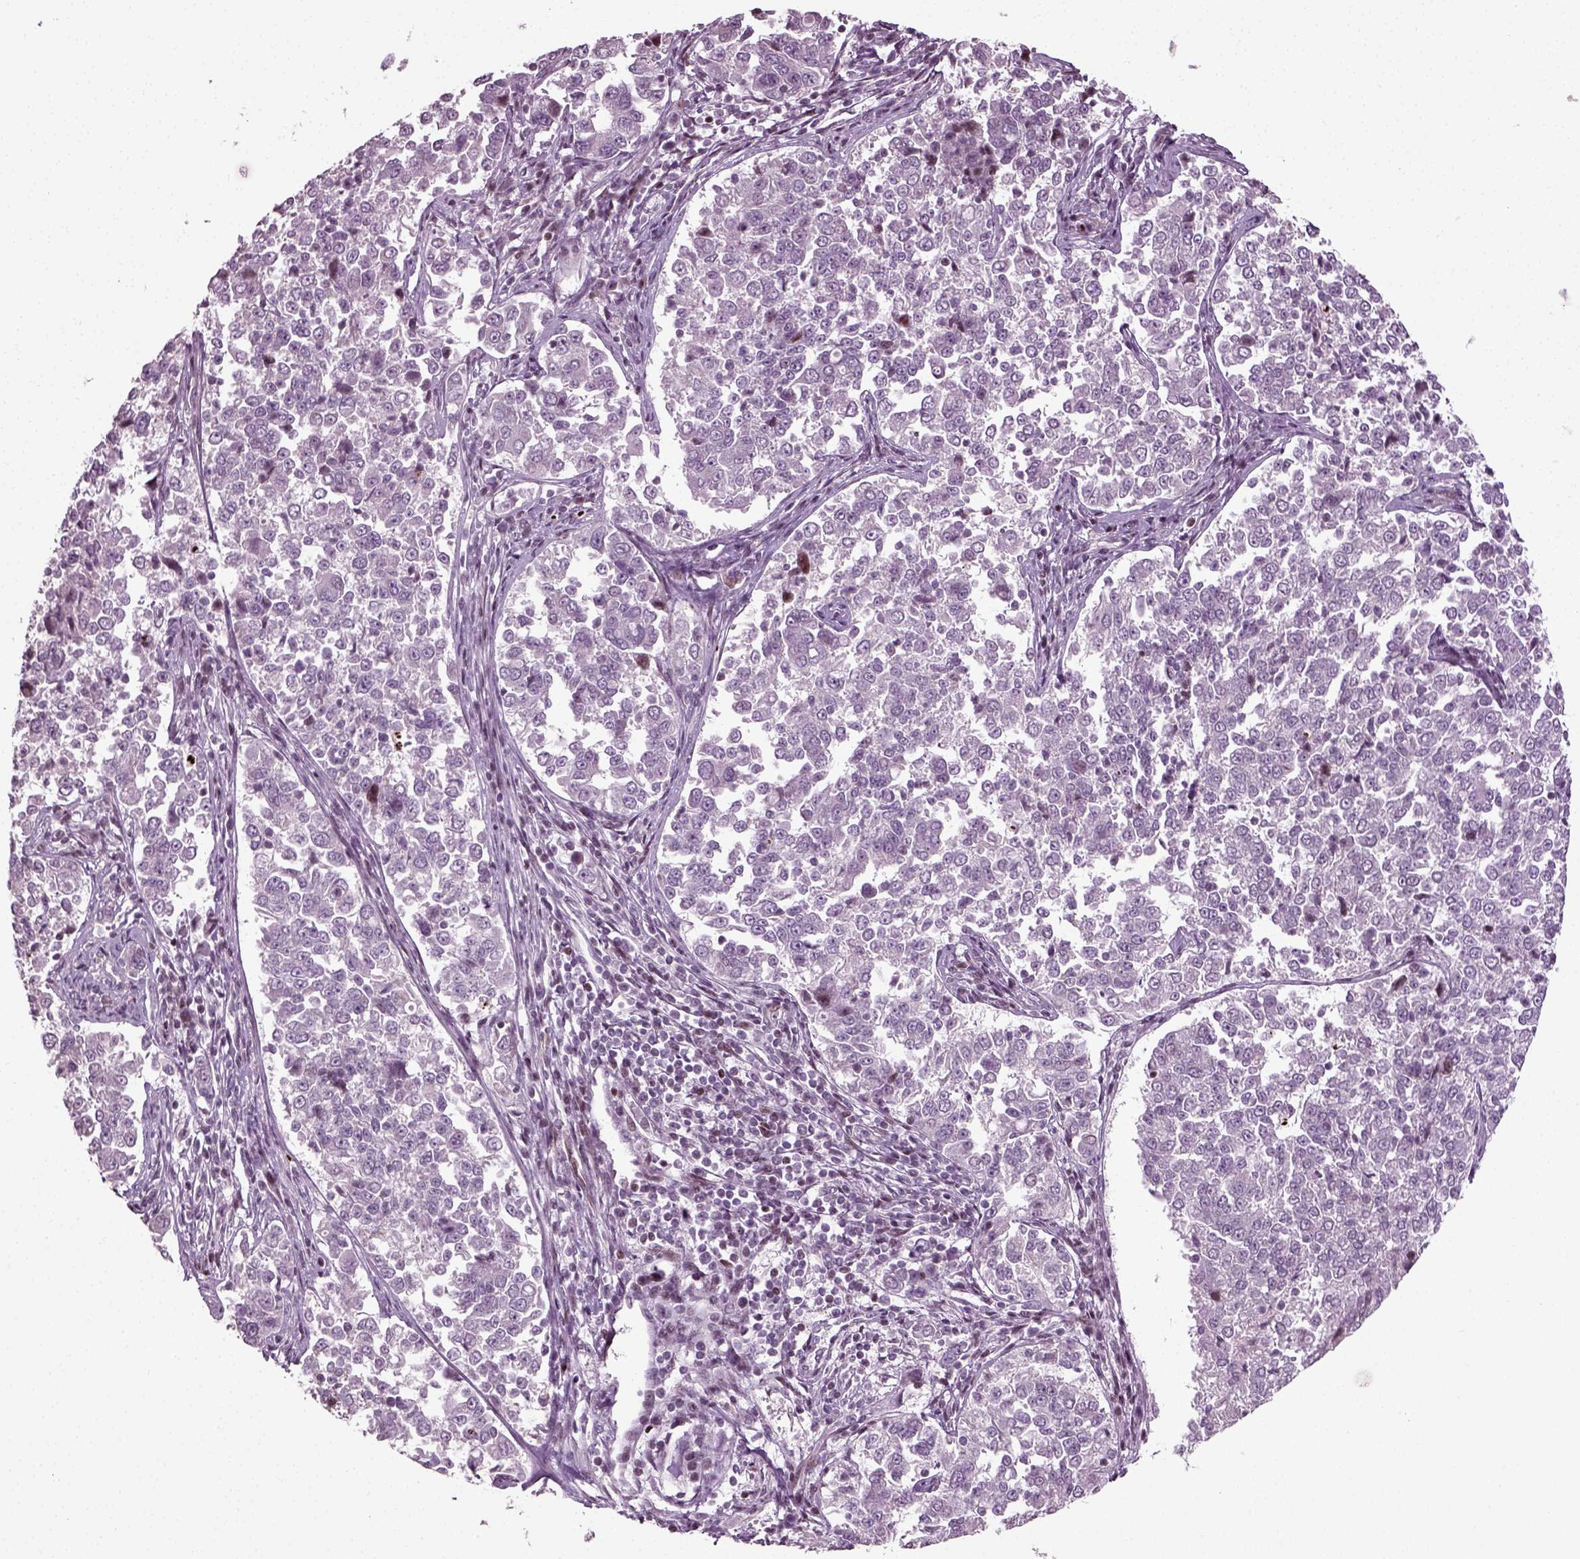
{"staining": {"intensity": "negative", "quantity": "none", "location": "none"}, "tissue": "endometrial cancer", "cell_type": "Tumor cells", "image_type": "cancer", "snomed": [{"axis": "morphology", "description": "Adenocarcinoma, NOS"}, {"axis": "topography", "description": "Endometrium"}], "caption": "IHC image of human endometrial cancer stained for a protein (brown), which demonstrates no positivity in tumor cells. The staining is performed using DAB (3,3'-diaminobenzidine) brown chromogen with nuclei counter-stained in using hematoxylin.", "gene": "HEYL", "patient": {"sex": "female", "age": 43}}